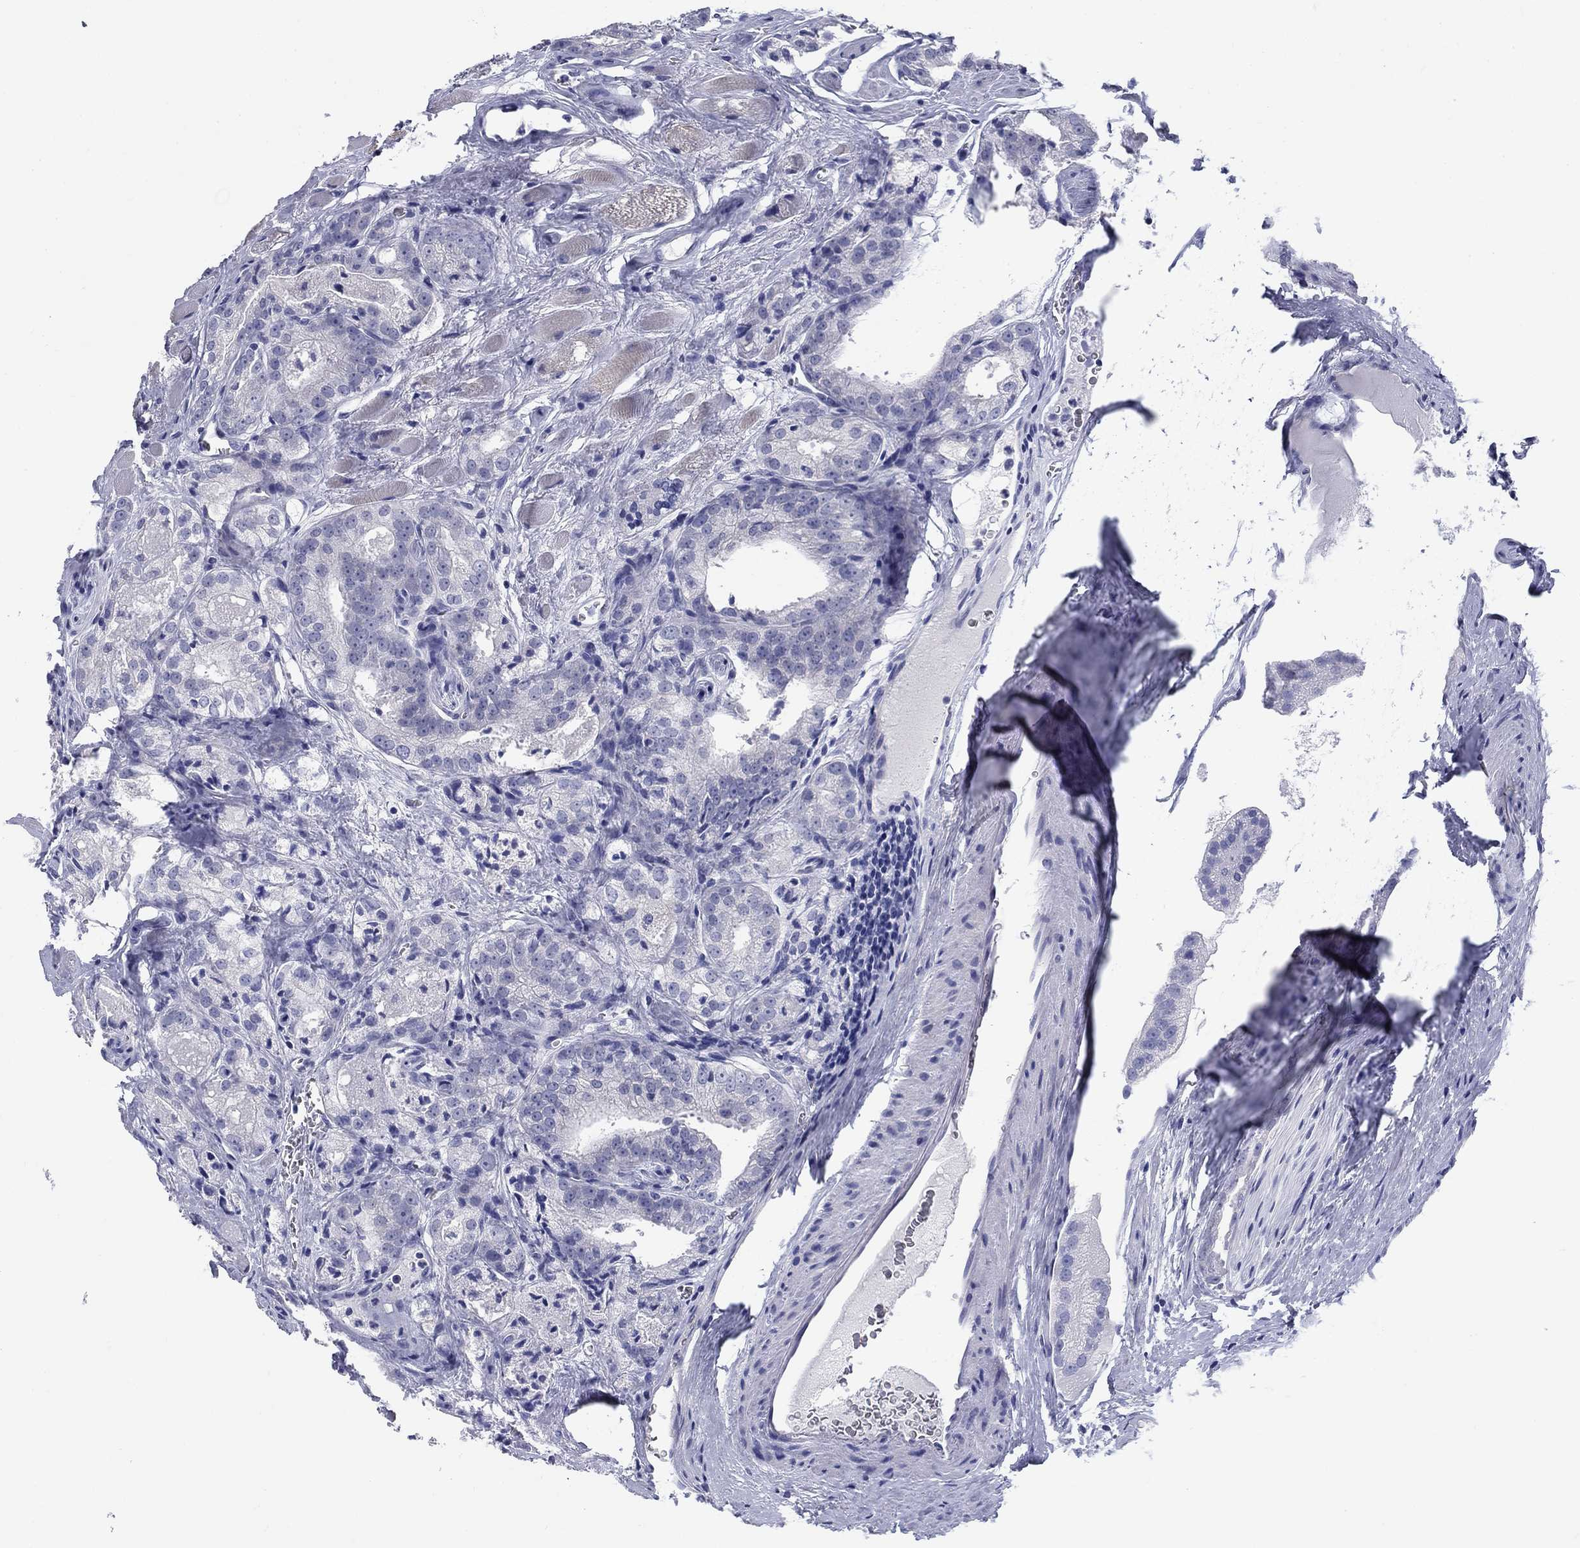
{"staining": {"intensity": "negative", "quantity": "none", "location": "none"}, "tissue": "prostate cancer", "cell_type": "Tumor cells", "image_type": "cancer", "snomed": [{"axis": "morphology", "description": "Adenocarcinoma, NOS"}, {"axis": "morphology", "description": "Adenocarcinoma, High grade"}, {"axis": "topography", "description": "Prostate"}], "caption": "Immunohistochemistry (IHC) photomicrograph of neoplastic tissue: adenocarcinoma (prostate) stained with DAB (3,3'-diaminobenzidine) reveals no significant protein staining in tumor cells.", "gene": "PRKCG", "patient": {"sex": "male", "age": 70}}